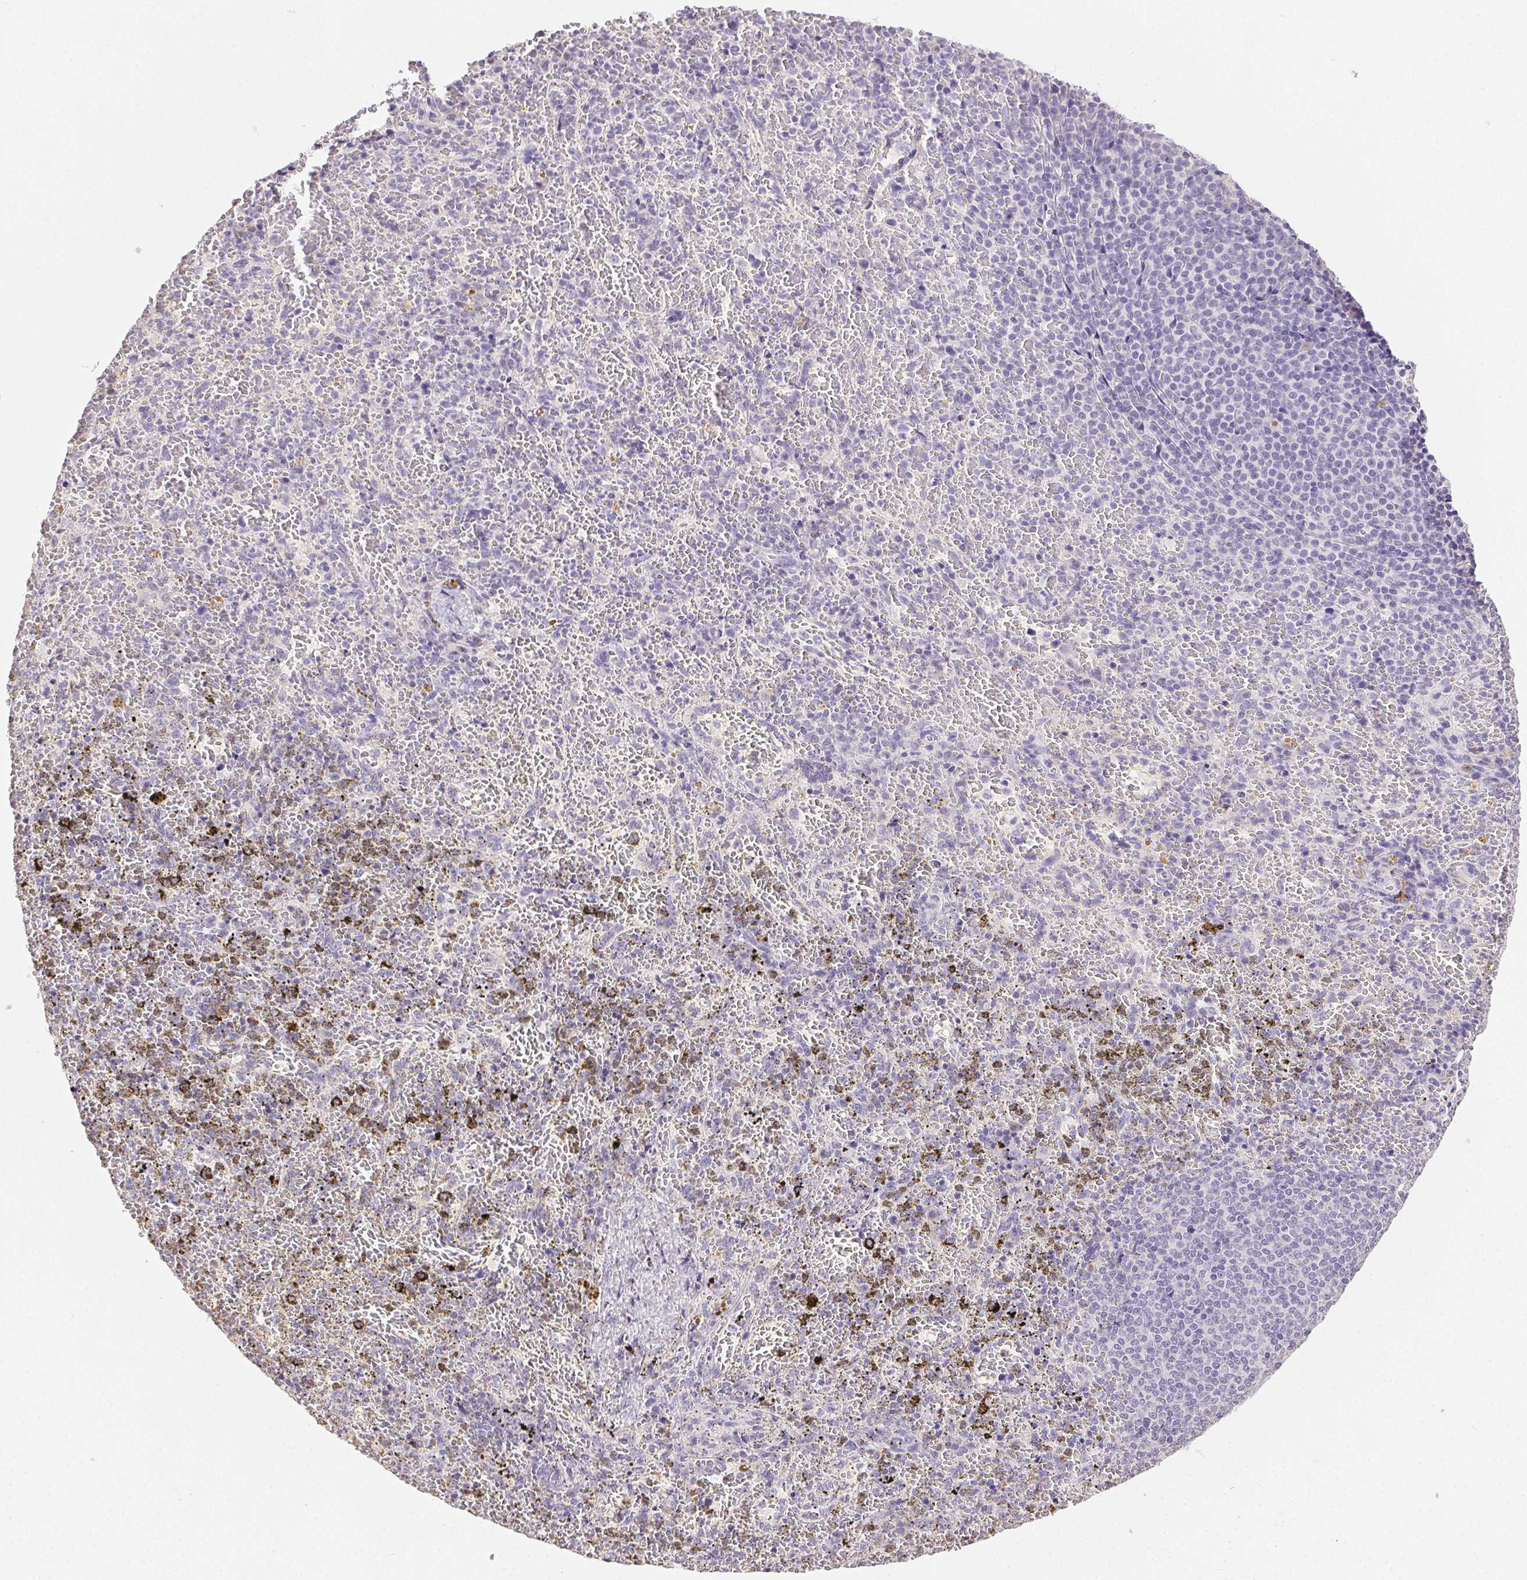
{"staining": {"intensity": "negative", "quantity": "none", "location": "none"}, "tissue": "spleen", "cell_type": "Cells in red pulp", "image_type": "normal", "snomed": [{"axis": "morphology", "description": "Normal tissue, NOS"}, {"axis": "topography", "description": "Spleen"}], "caption": "DAB immunohistochemical staining of benign spleen displays no significant staining in cells in red pulp. (DAB IHC with hematoxylin counter stain).", "gene": "SYCE2", "patient": {"sex": "female", "age": 50}}